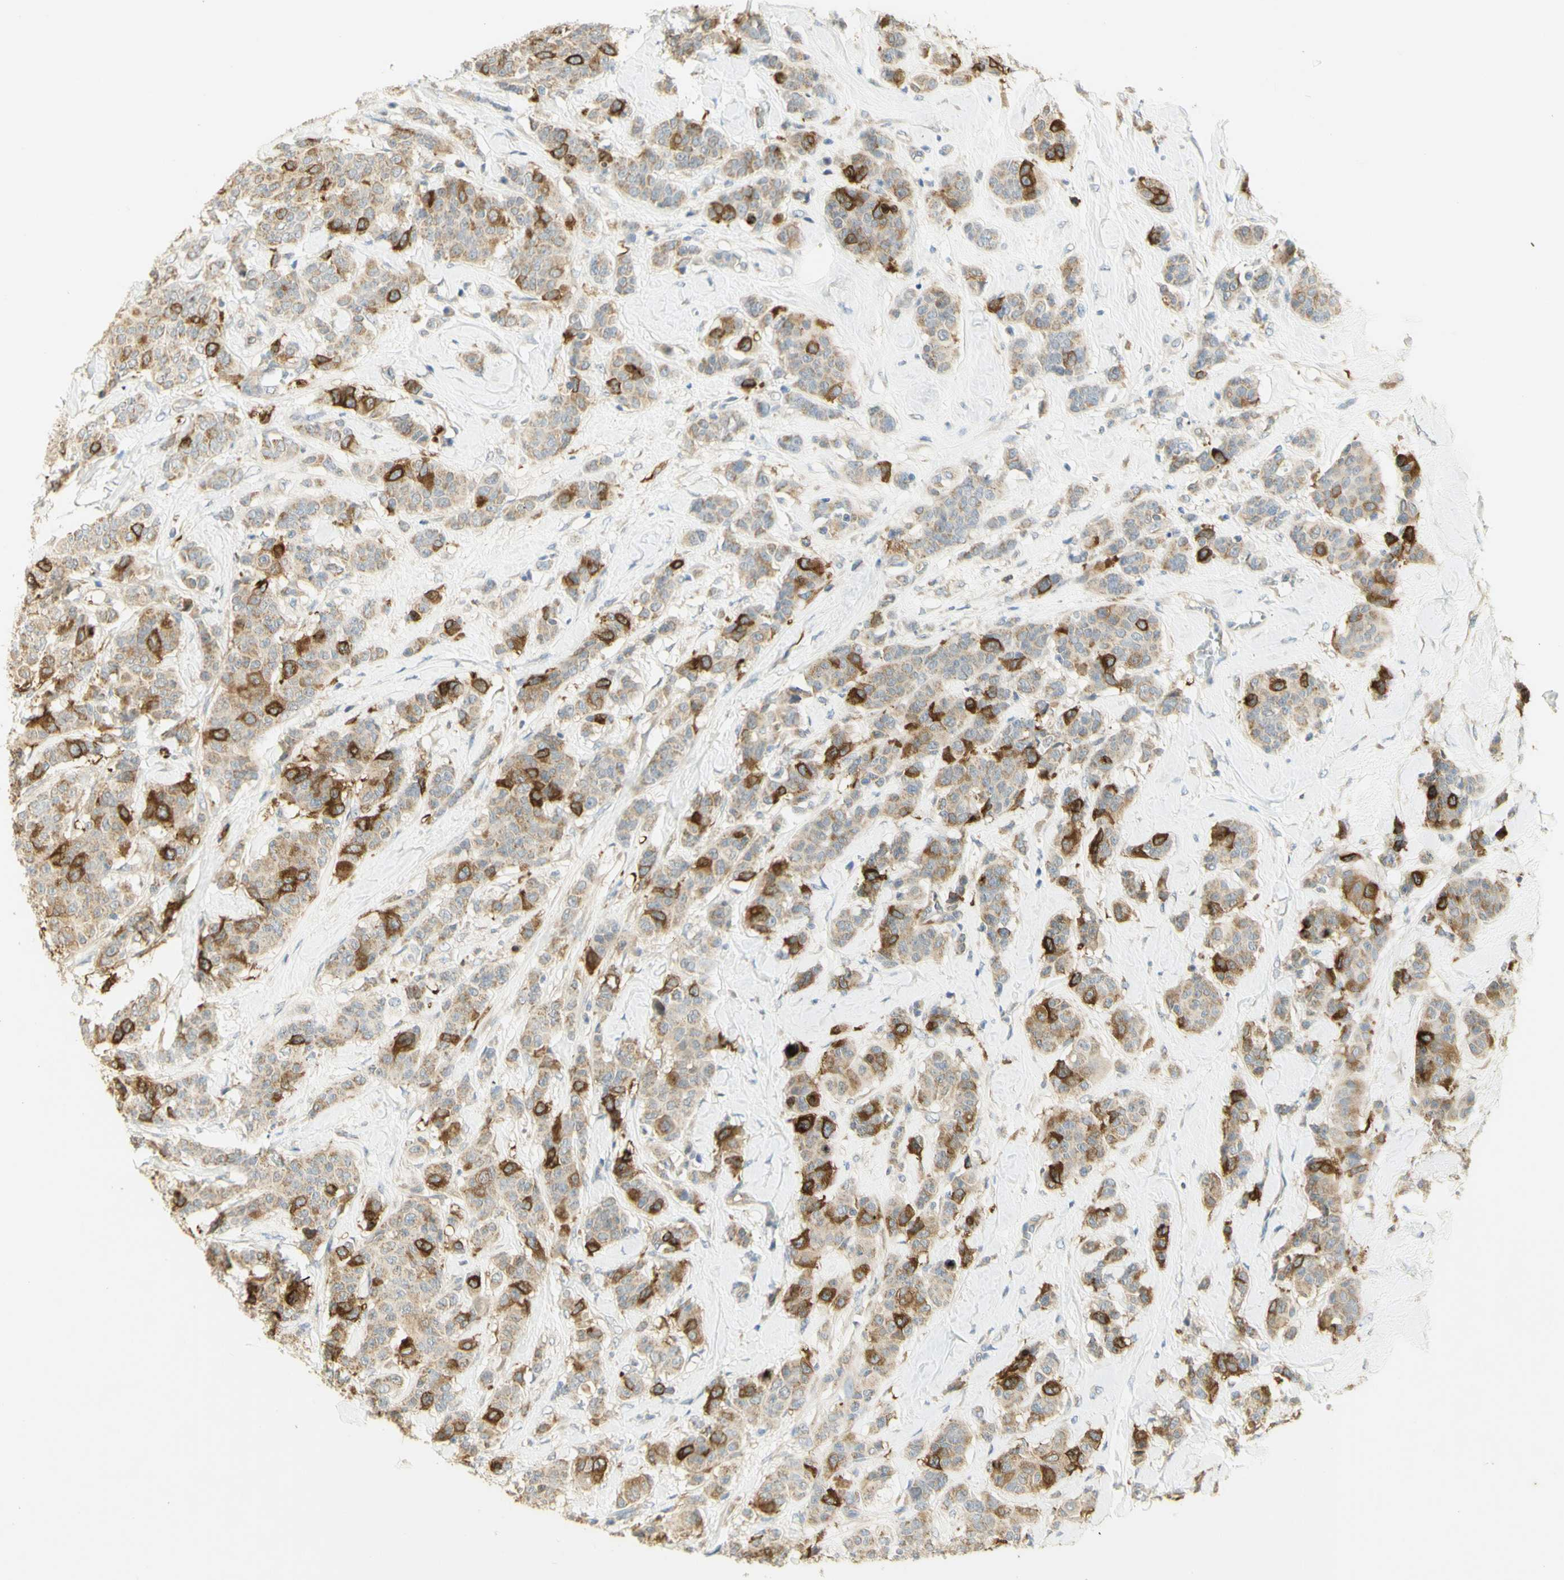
{"staining": {"intensity": "strong", "quantity": "25%-75%", "location": "cytoplasmic/membranous"}, "tissue": "breast cancer", "cell_type": "Tumor cells", "image_type": "cancer", "snomed": [{"axis": "morphology", "description": "Normal tissue, NOS"}, {"axis": "morphology", "description": "Duct carcinoma"}, {"axis": "topography", "description": "Breast"}], "caption": "A high amount of strong cytoplasmic/membranous expression is seen in approximately 25%-75% of tumor cells in breast cancer (intraductal carcinoma) tissue.", "gene": "KIF11", "patient": {"sex": "female", "age": 40}}